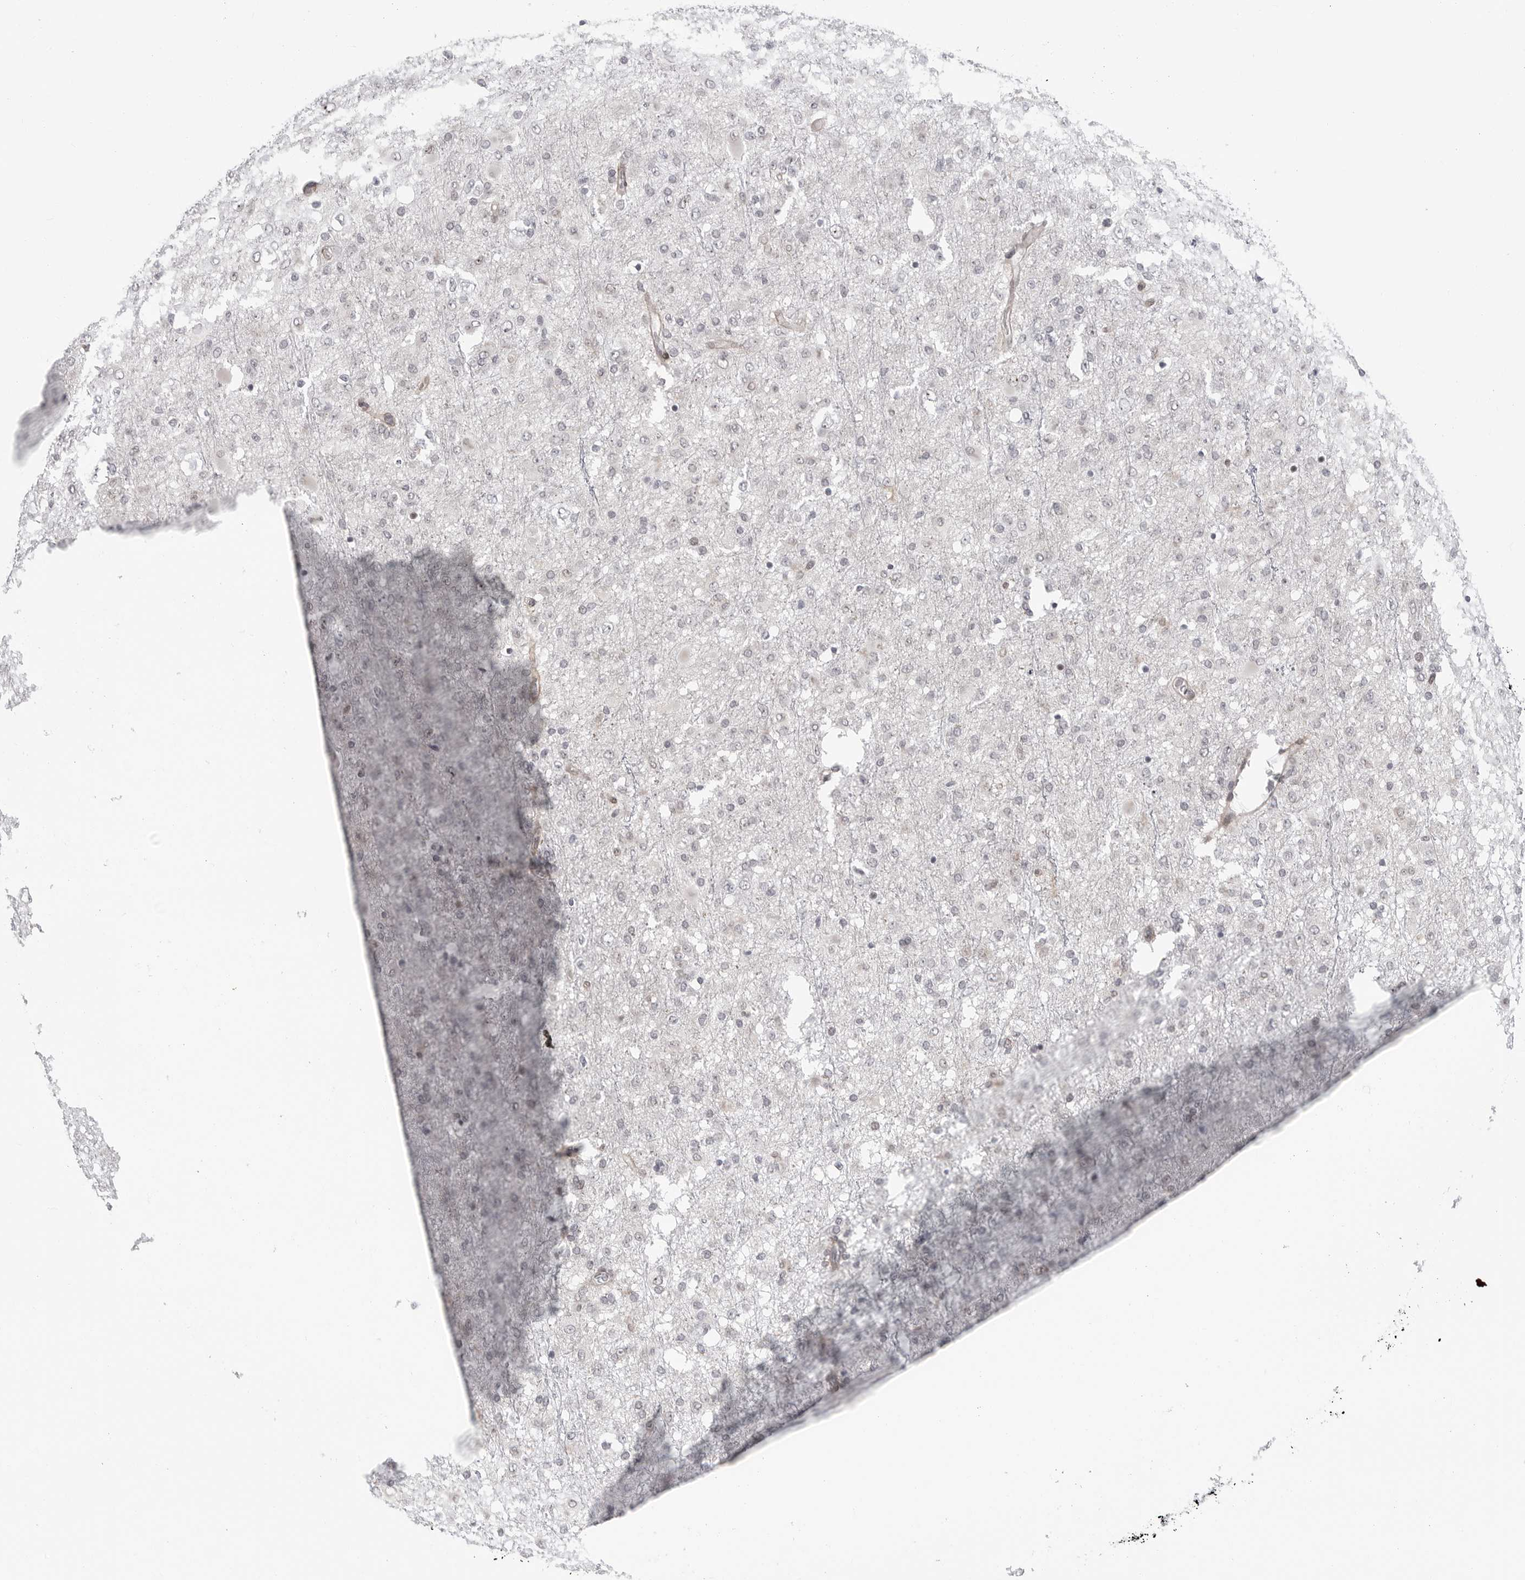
{"staining": {"intensity": "negative", "quantity": "none", "location": "none"}, "tissue": "glioma", "cell_type": "Tumor cells", "image_type": "cancer", "snomed": [{"axis": "morphology", "description": "Glioma, malignant, Low grade"}, {"axis": "topography", "description": "Brain"}], "caption": "Immunohistochemistry image of human malignant low-grade glioma stained for a protein (brown), which demonstrates no staining in tumor cells. (Brightfield microscopy of DAB immunohistochemistry at high magnification).", "gene": "FAM135B", "patient": {"sex": "male", "age": 65}}